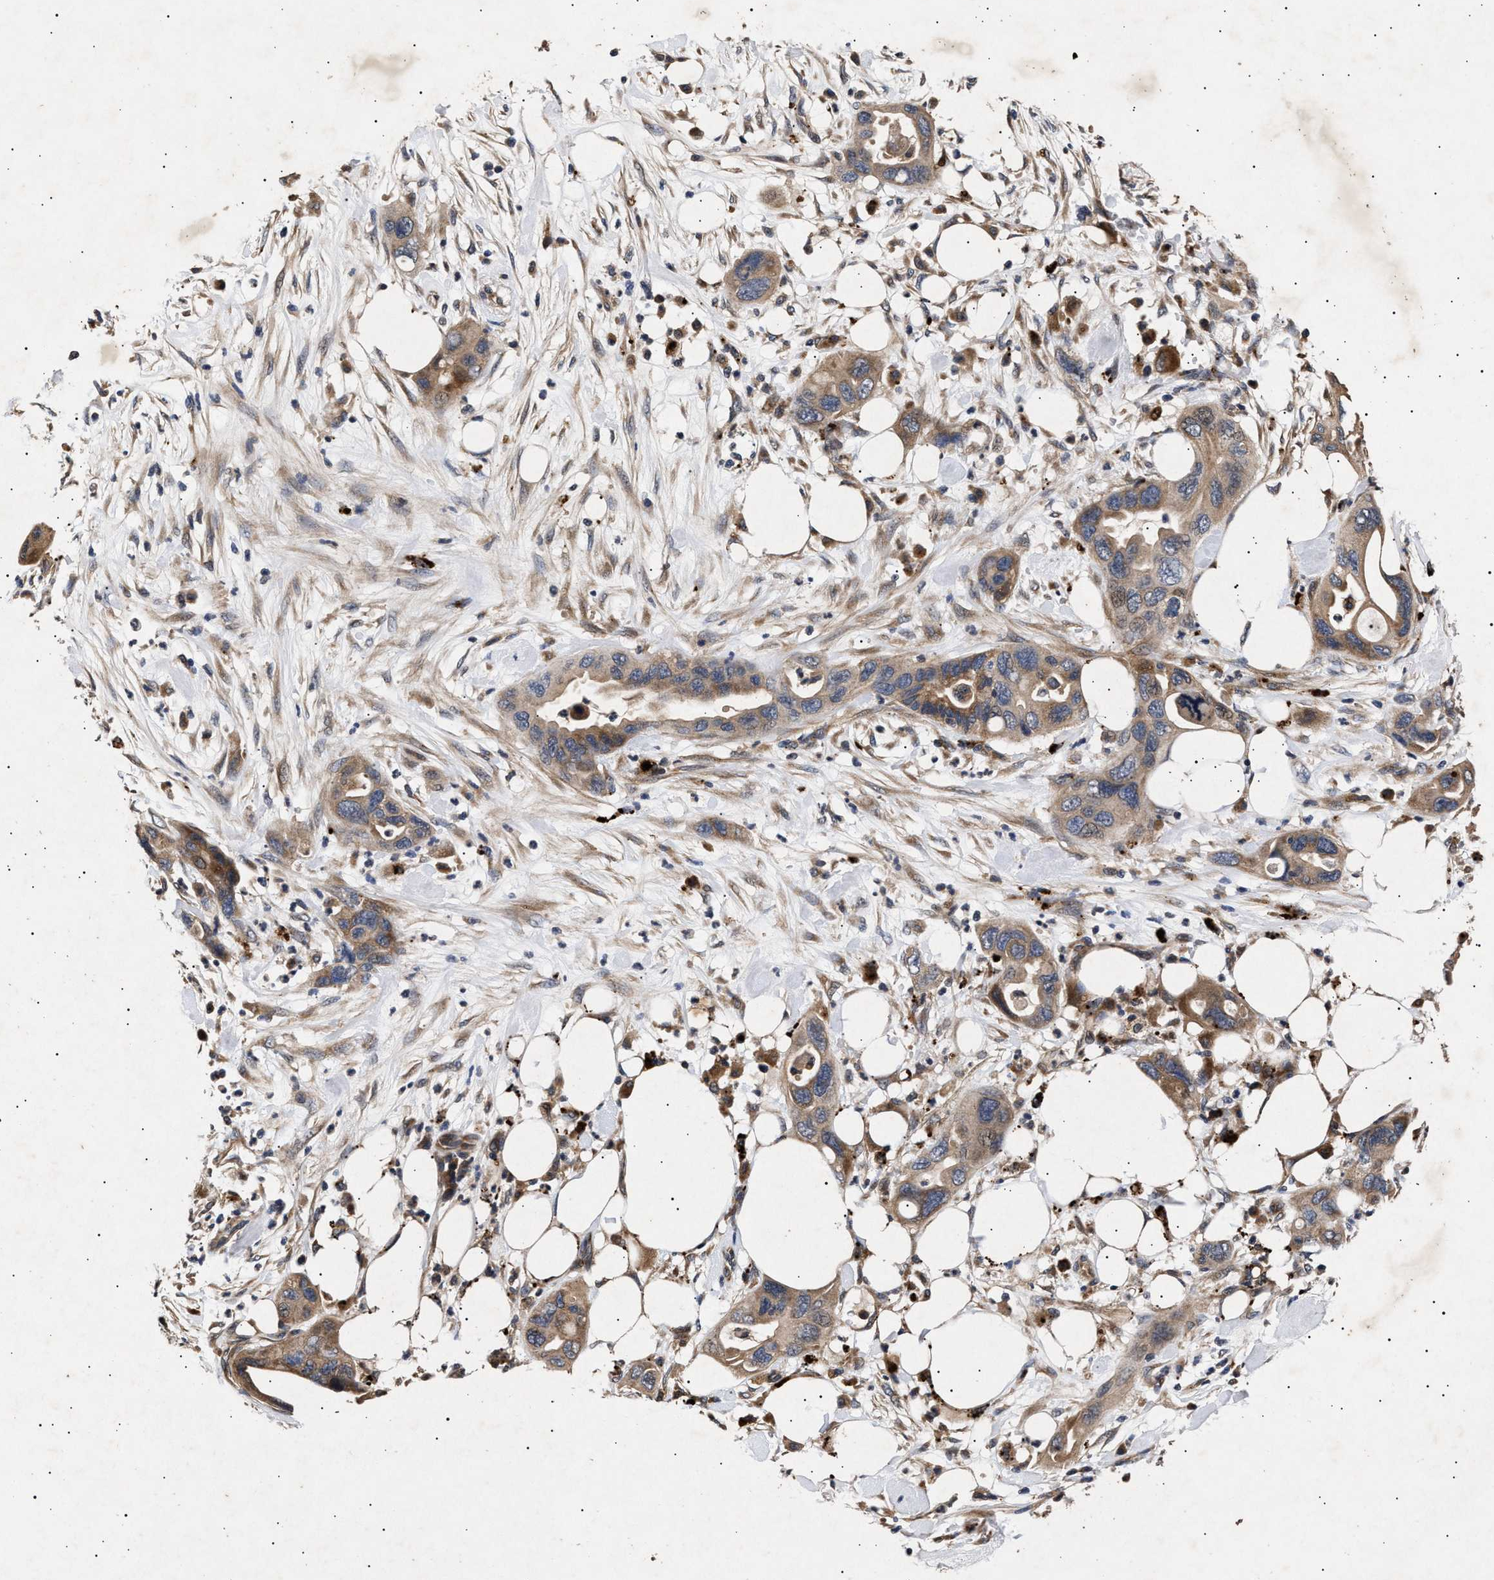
{"staining": {"intensity": "moderate", "quantity": ">75%", "location": "cytoplasmic/membranous"}, "tissue": "pancreatic cancer", "cell_type": "Tumor cells", "image_type": "cancer", "snomed": [{"axis": "morphology", "description": "Adenocarcinoma, NOS"}, {"axis": "topography", "description": "Pancreas"}], "caption": "A medium amount of moderate cytoplasmic/membranous staining is appreciated in about >75% of tumor cells in adenocarcinoma (pancreatic) tissue.", "gene": "ITGB5", "patient": {"sex": "female", "age": 71}}